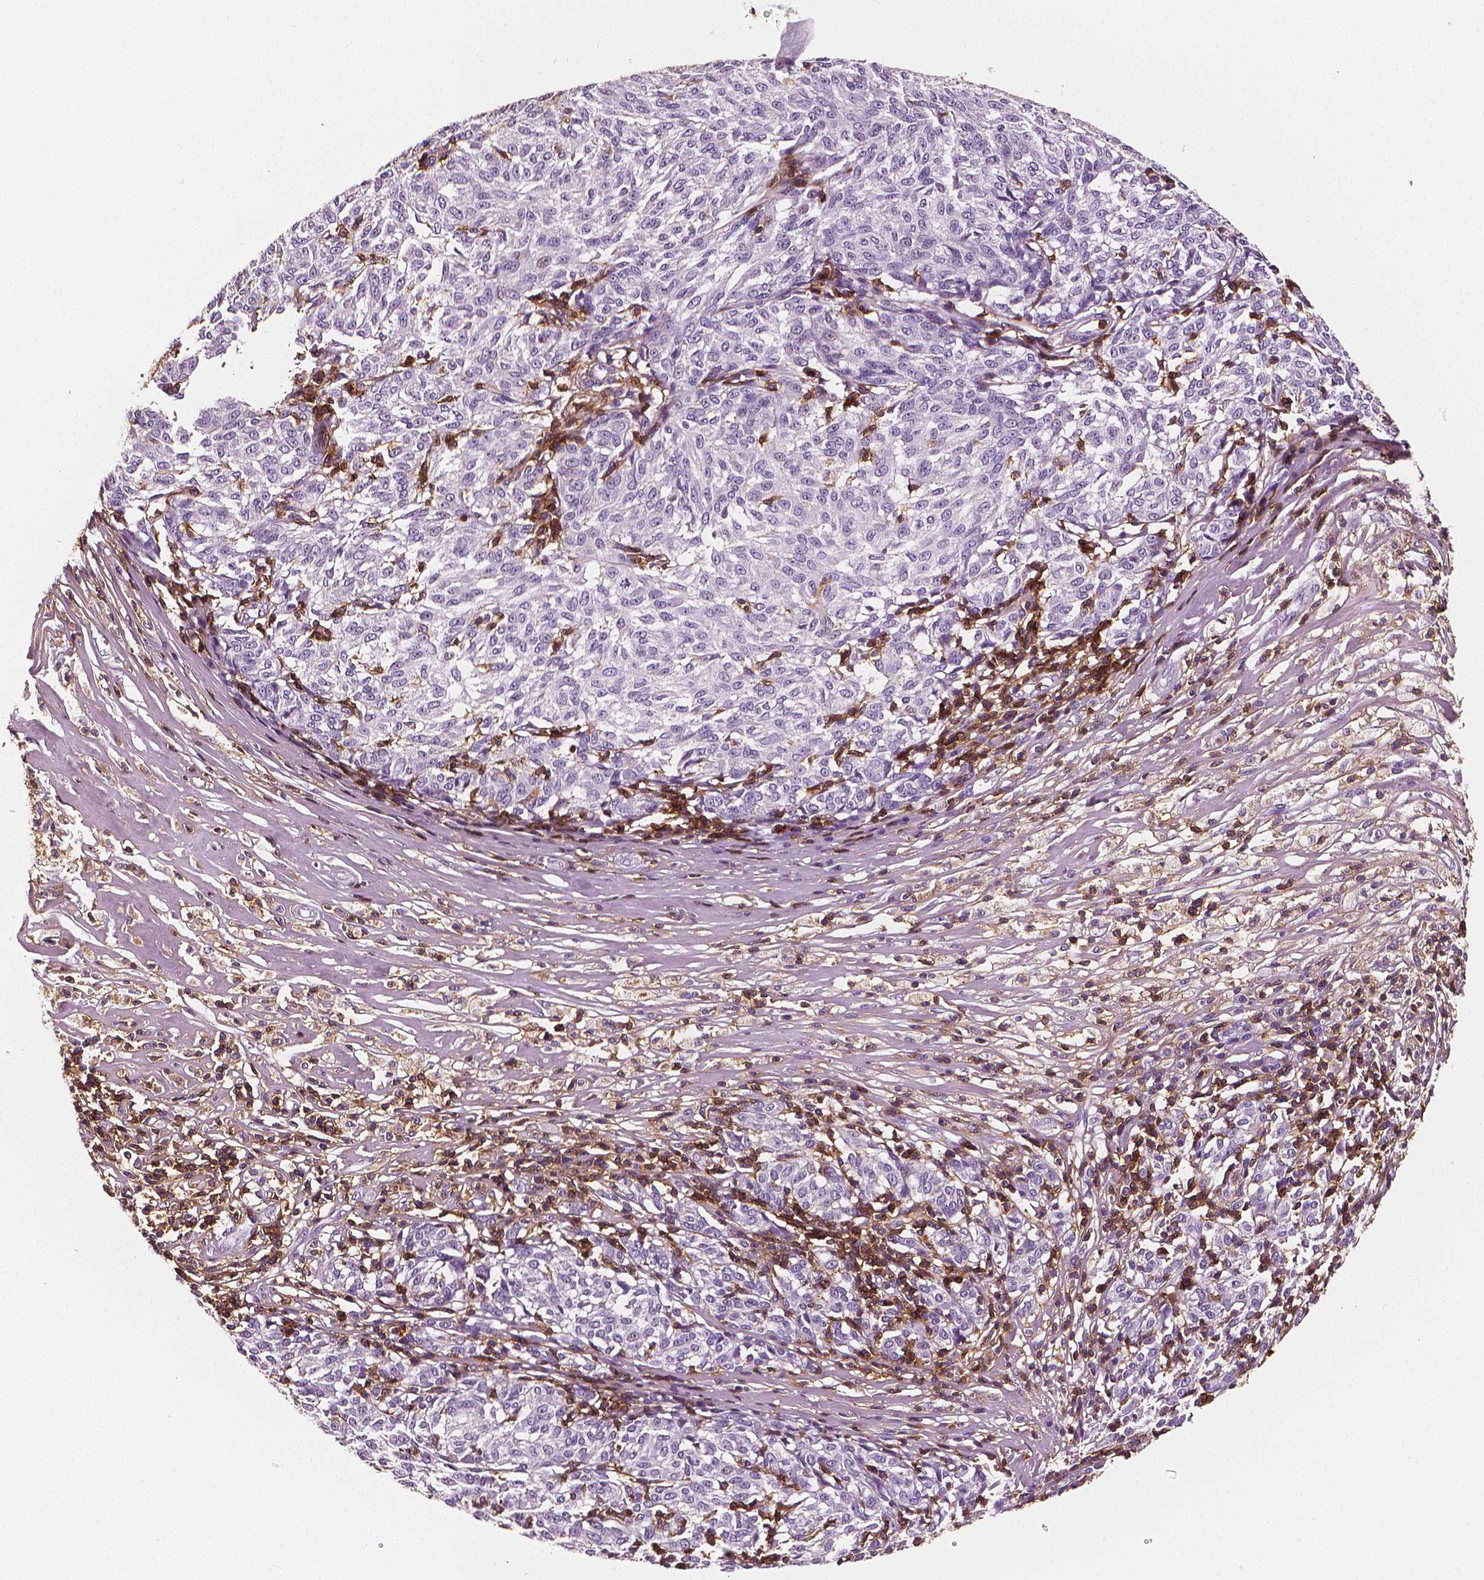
{"staining": {"intensity": "negative", "quantity": "none", "location": "none"}, "tissue": "melanoma", "cell_type": "Tumor cells", "image_type": "cancer", "snomed": [{"axis": "morphology", "description": "Malignant melanoma, NOS"}, {"axis": "topography", "description": "Skin"}], "caption": "Photomicrograph shows no protein expression in tumor cells of malignant melanoma tissue. (Stains: DAB immunohistochemistry with hematoxylin counter stain, Microscopy: brightfield microscopy at high magnification).", "gene": "PTPRC", "patient": {"sex": "female", "age": 72}}